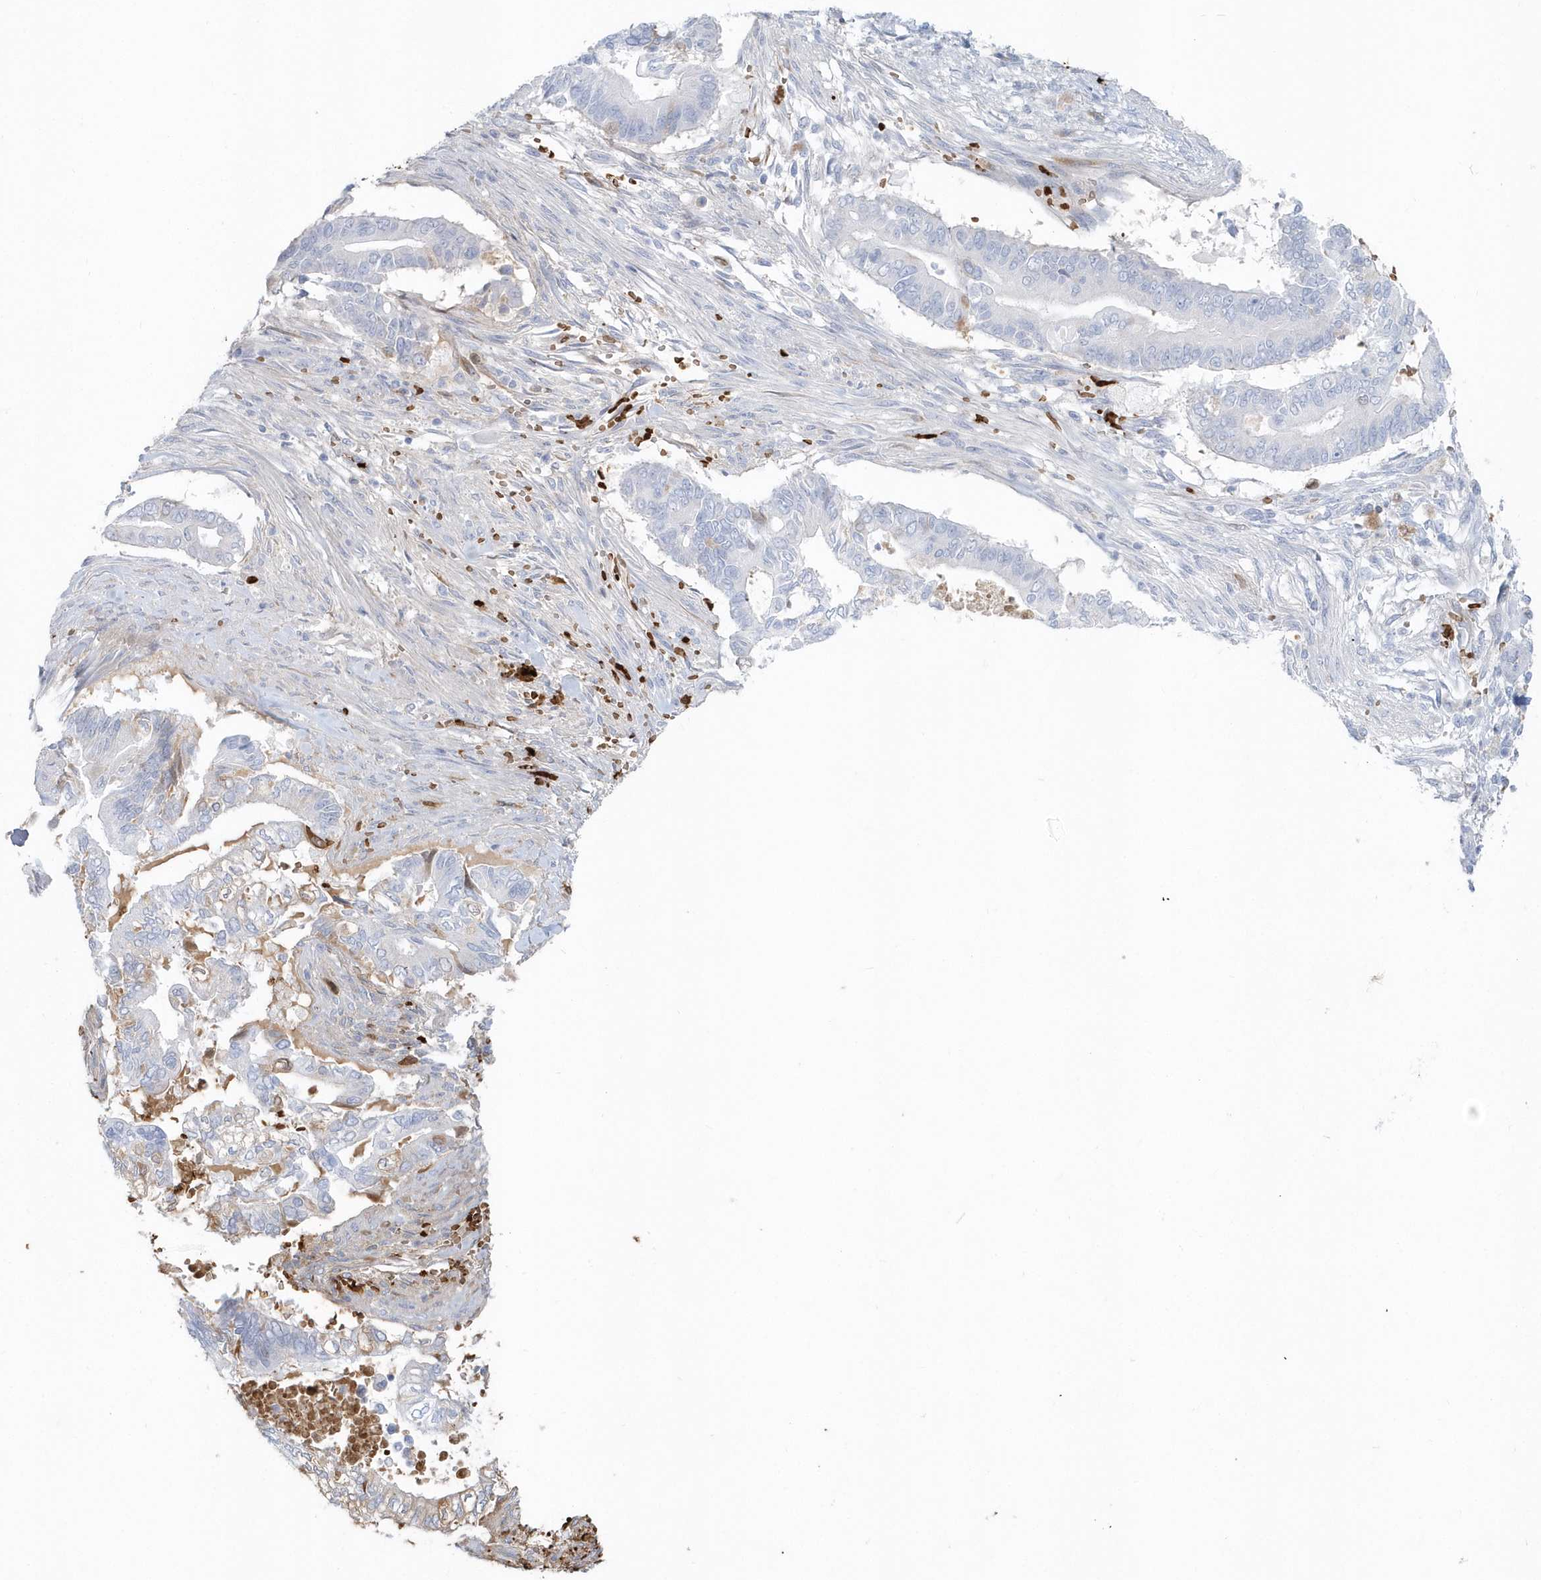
{"staining": {"intensity": "negative", "quantity": "none", "location": "none"}, "tissue": "pancreatic cancer", "cell_type": "Tumor cells", "image_type": "cancer", "snomed": [{"axis": "morphology", "description": "Adenocarcinoma, NOS"}, {"axis": "topography", "description": "Pancreas"}], "caption": "Micrograph shows no protein positivity in tumor cells of pancreatic cancer (adenocarcinoma) tissue. (DAB (3,3'-diaminobenzidine) immunohistochemistry (IHC) visualized using brightfield microscopy, high magnification).", "gene": "HBA2", "patient": {"sex": "male", "age": 68}}